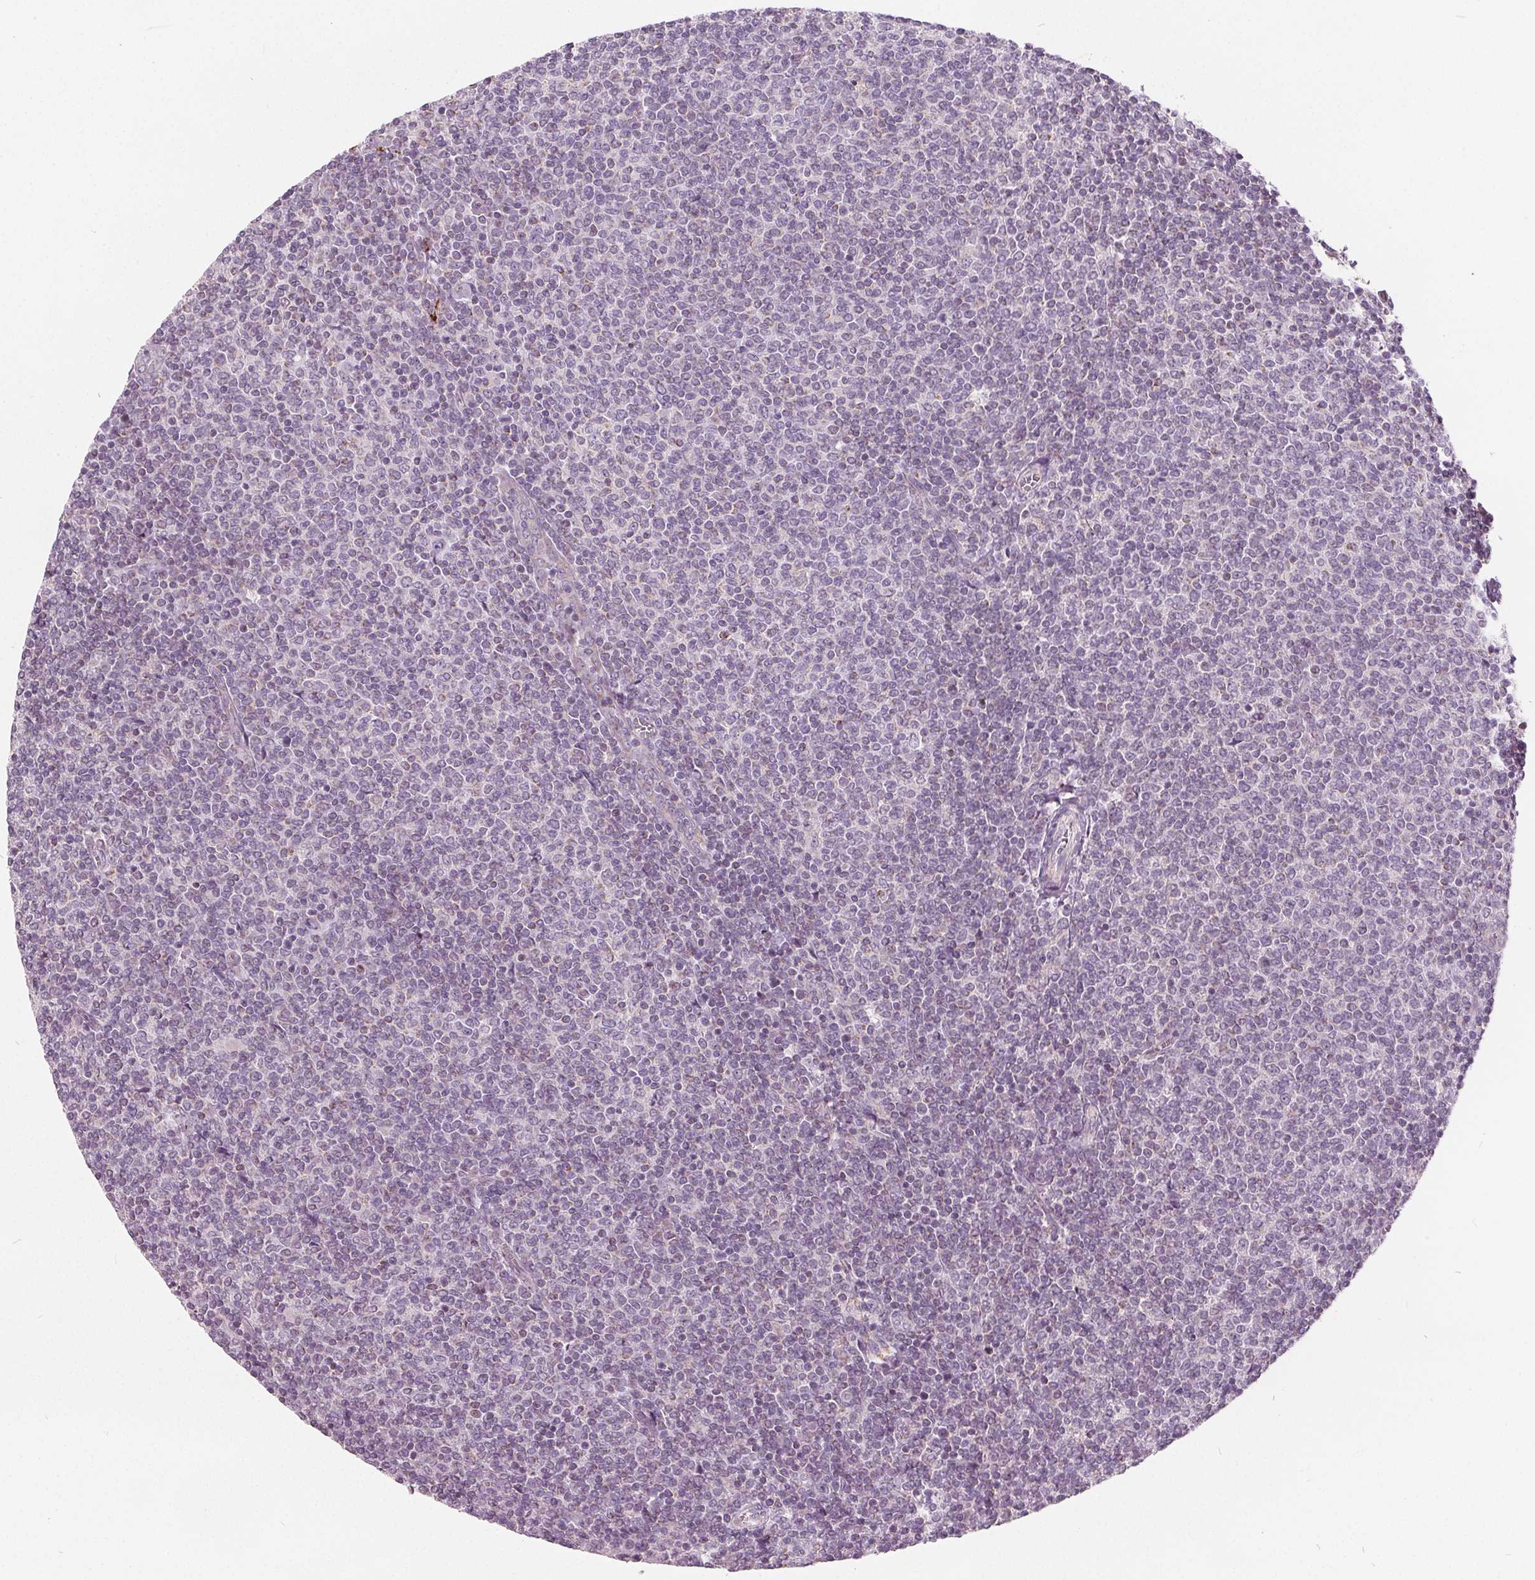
{"staining": {"intensity": "negative", "quantity": "none", "location": "none"}, "tissue": "lymphoma", "cell_type": "Tumor cells", "image_type": "cancer", "snomed": [{"axis": "morphology", "description": "Malignant lymphoma, non-Hodgkin's type, Low grade"}, {"axis": "topography", "description": "Lymph node"}], "caption": "The immunohistochemistry image has no significant staining in tumor cells of malignant lymphoma, non-Hodgkin's type (low-grade) tissue.", "gene": "ECI2", "patient": {"sex": "male", "age": 52}}